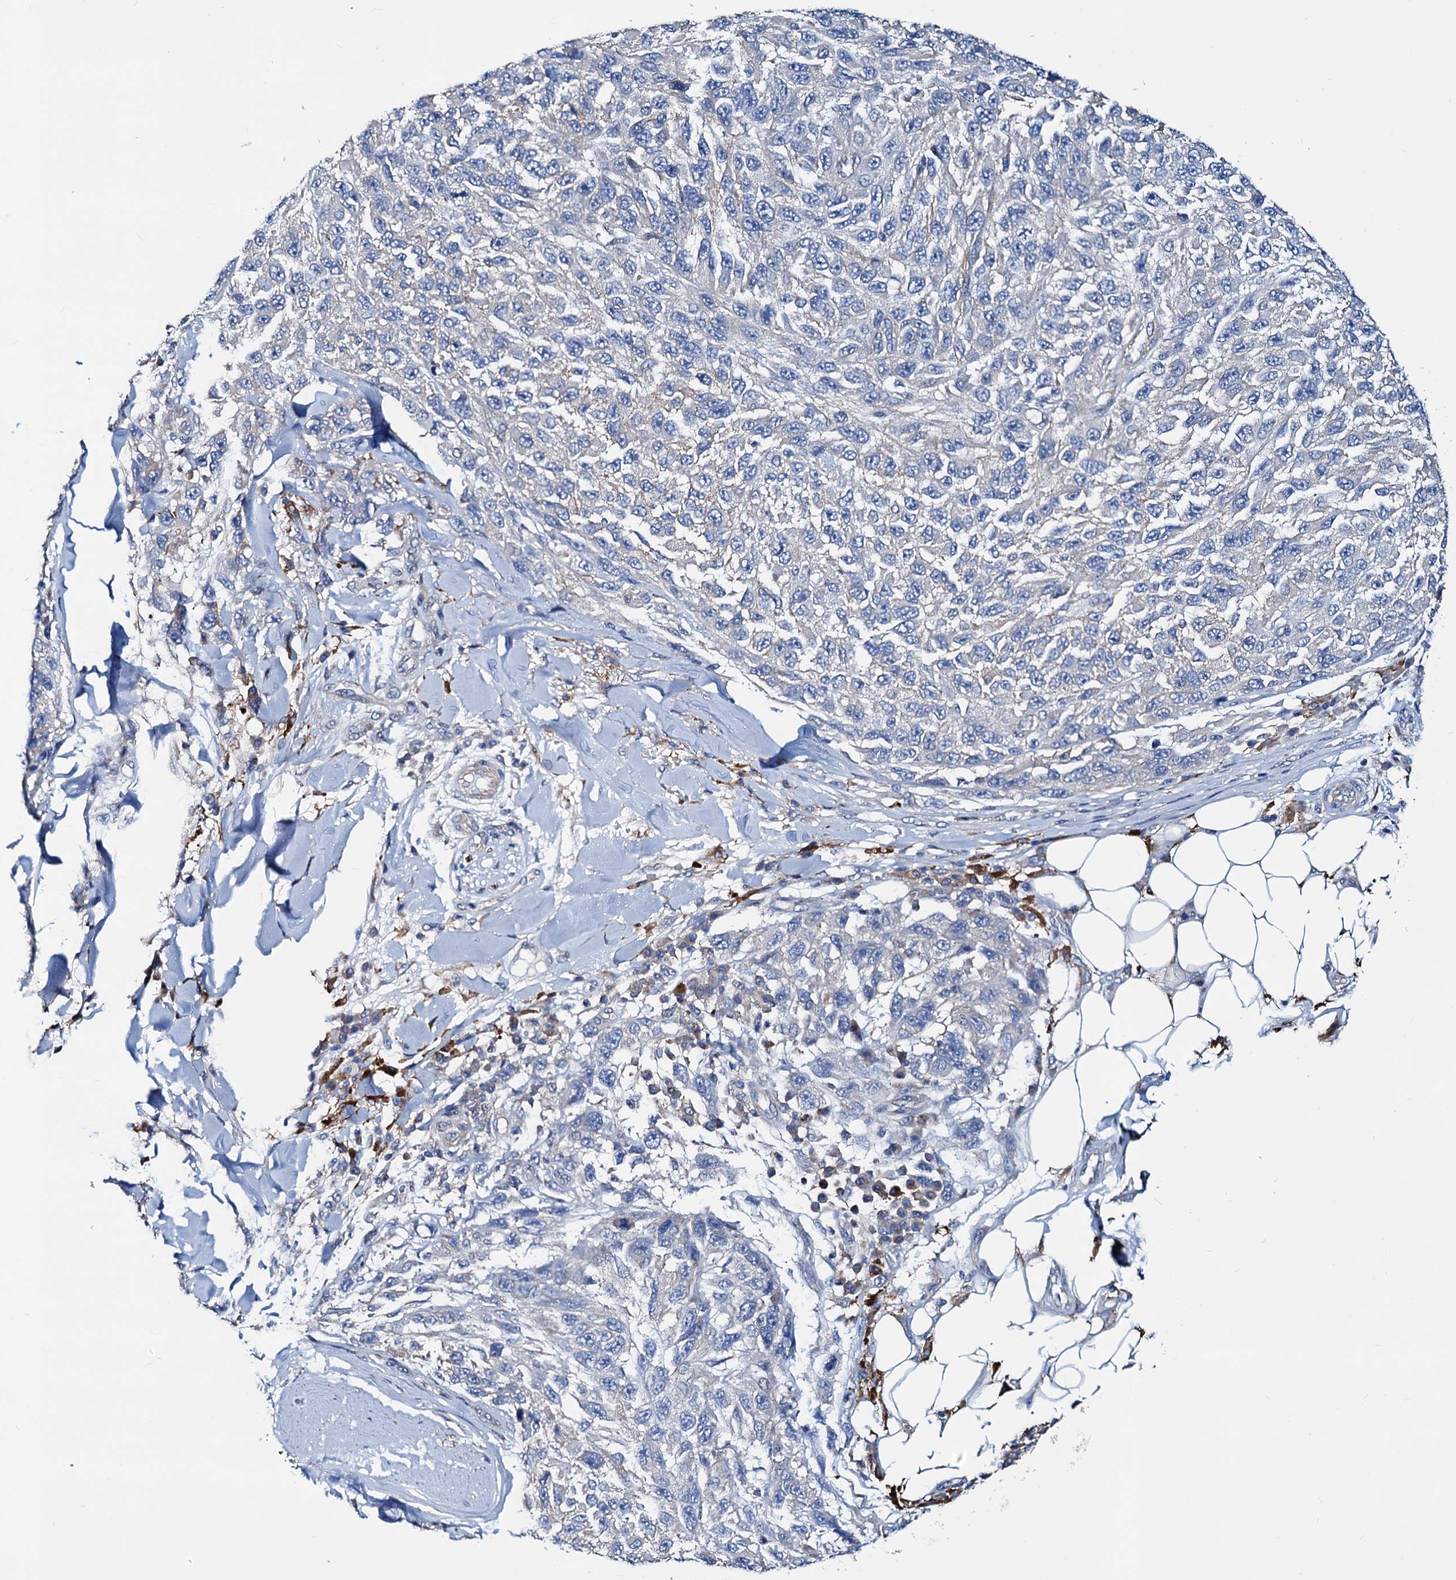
{"staining": {"intensity": "negative", "quantity": "none", "location": "none"}, "tissue": "melanoma", "cell_type": "Tumor cells", "image_type": "cancer", "snomed": [{"axis": "morphology", "description": "Normal tissue, NOS"}, {"axis": "morphology", "description": "Malignant melanoma, NOS"}, {"axis": "topography", "description": "Skin"}], "caption": "Melanoma was stained to show a protein in brown. There is no significant staining in tumor cells. (IHC, brightfield microscopy, high magnification).", "gene": "GCOM1", "patient": {"sex": "female", "age": 96}}